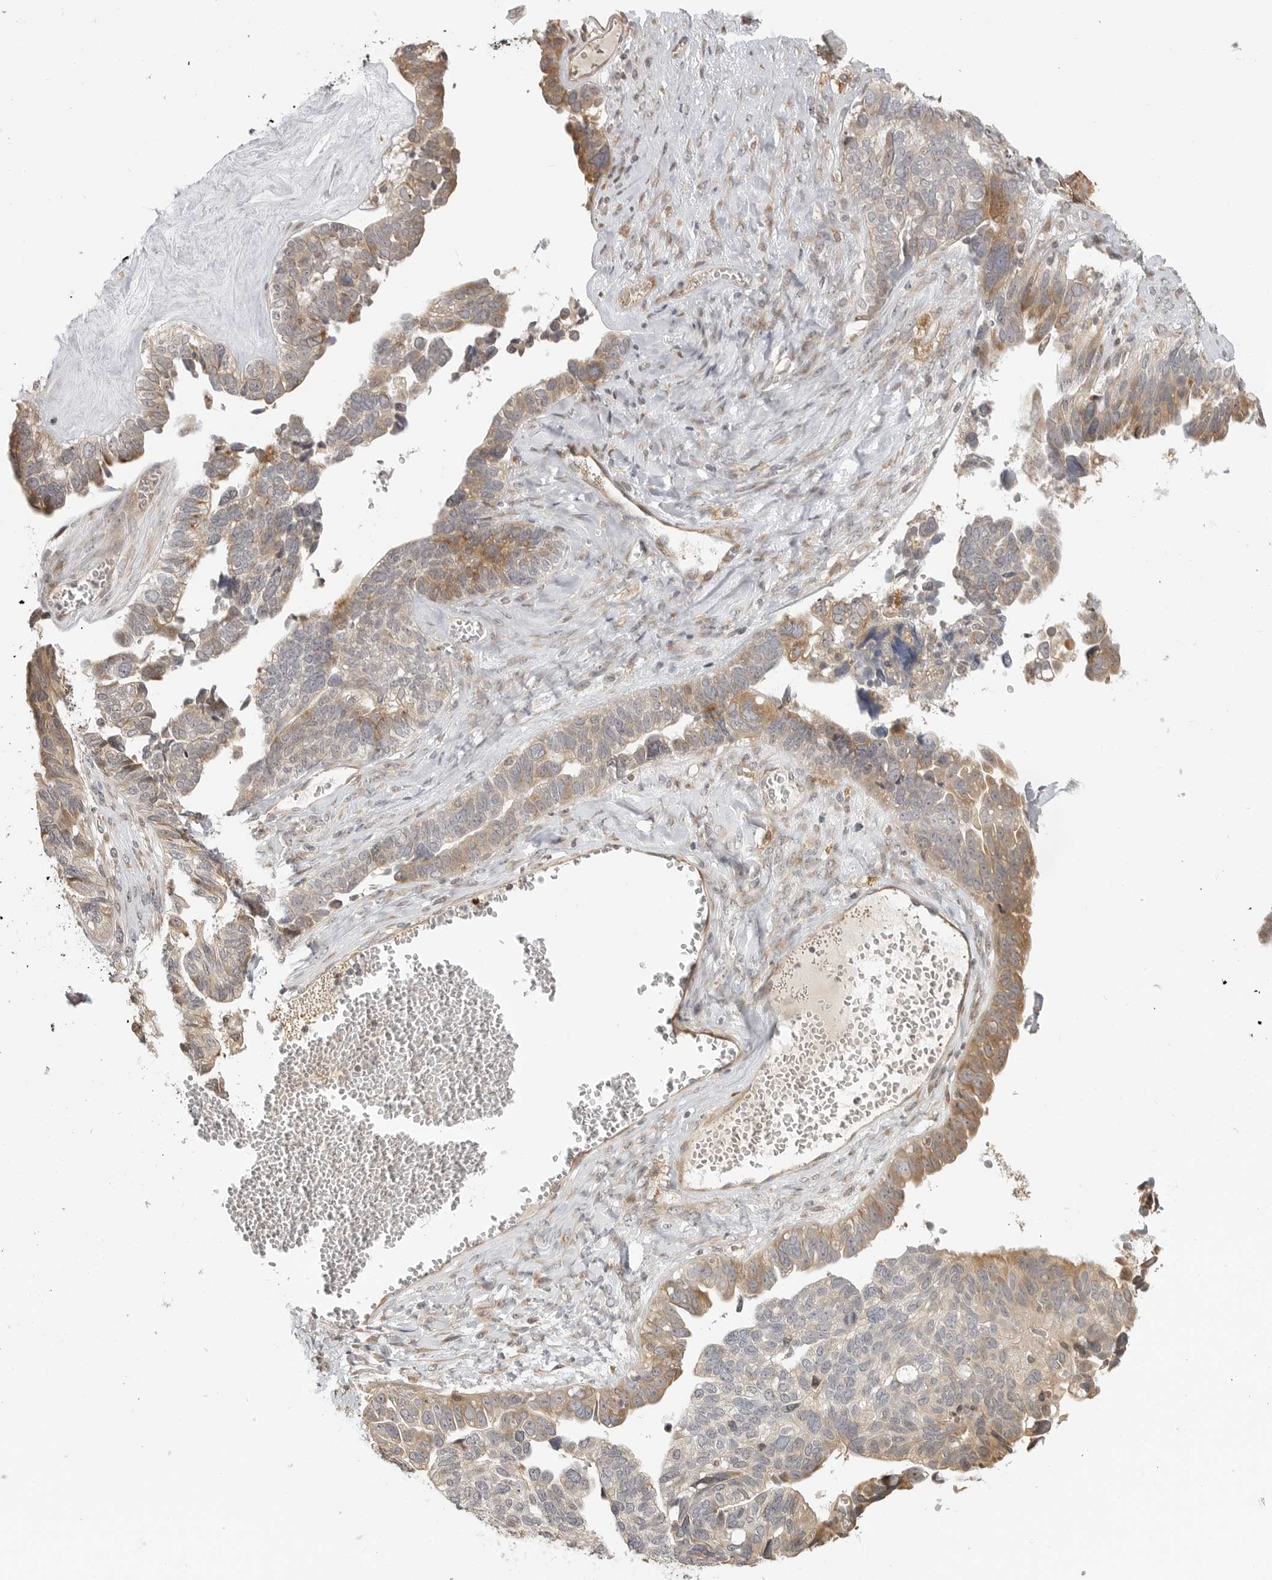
{"staining": {"intensity": "moderate", "quantity": "25%-75%", "location": "cytoplasmic/membranous"}, "tissue": "ovarian cancer", "cell_type": "Tumor cells", "image_type": "cancer", "snomed": [{"axis": "morphology", "description": "Cystadenocarcinoma, serous, NOS"}, {"axis": "topography", "description": "Ovary"}], "caption": "This micrograph reveals ovarian cancer stained with IHC to label a protein in brown. The cytoplasmic/membranous of tumor cells show moderate positivity for the protein. Nuclei are counter-stained blue.", "gene": "IDO1", "patient": {"sex": "female", "age": 79}}